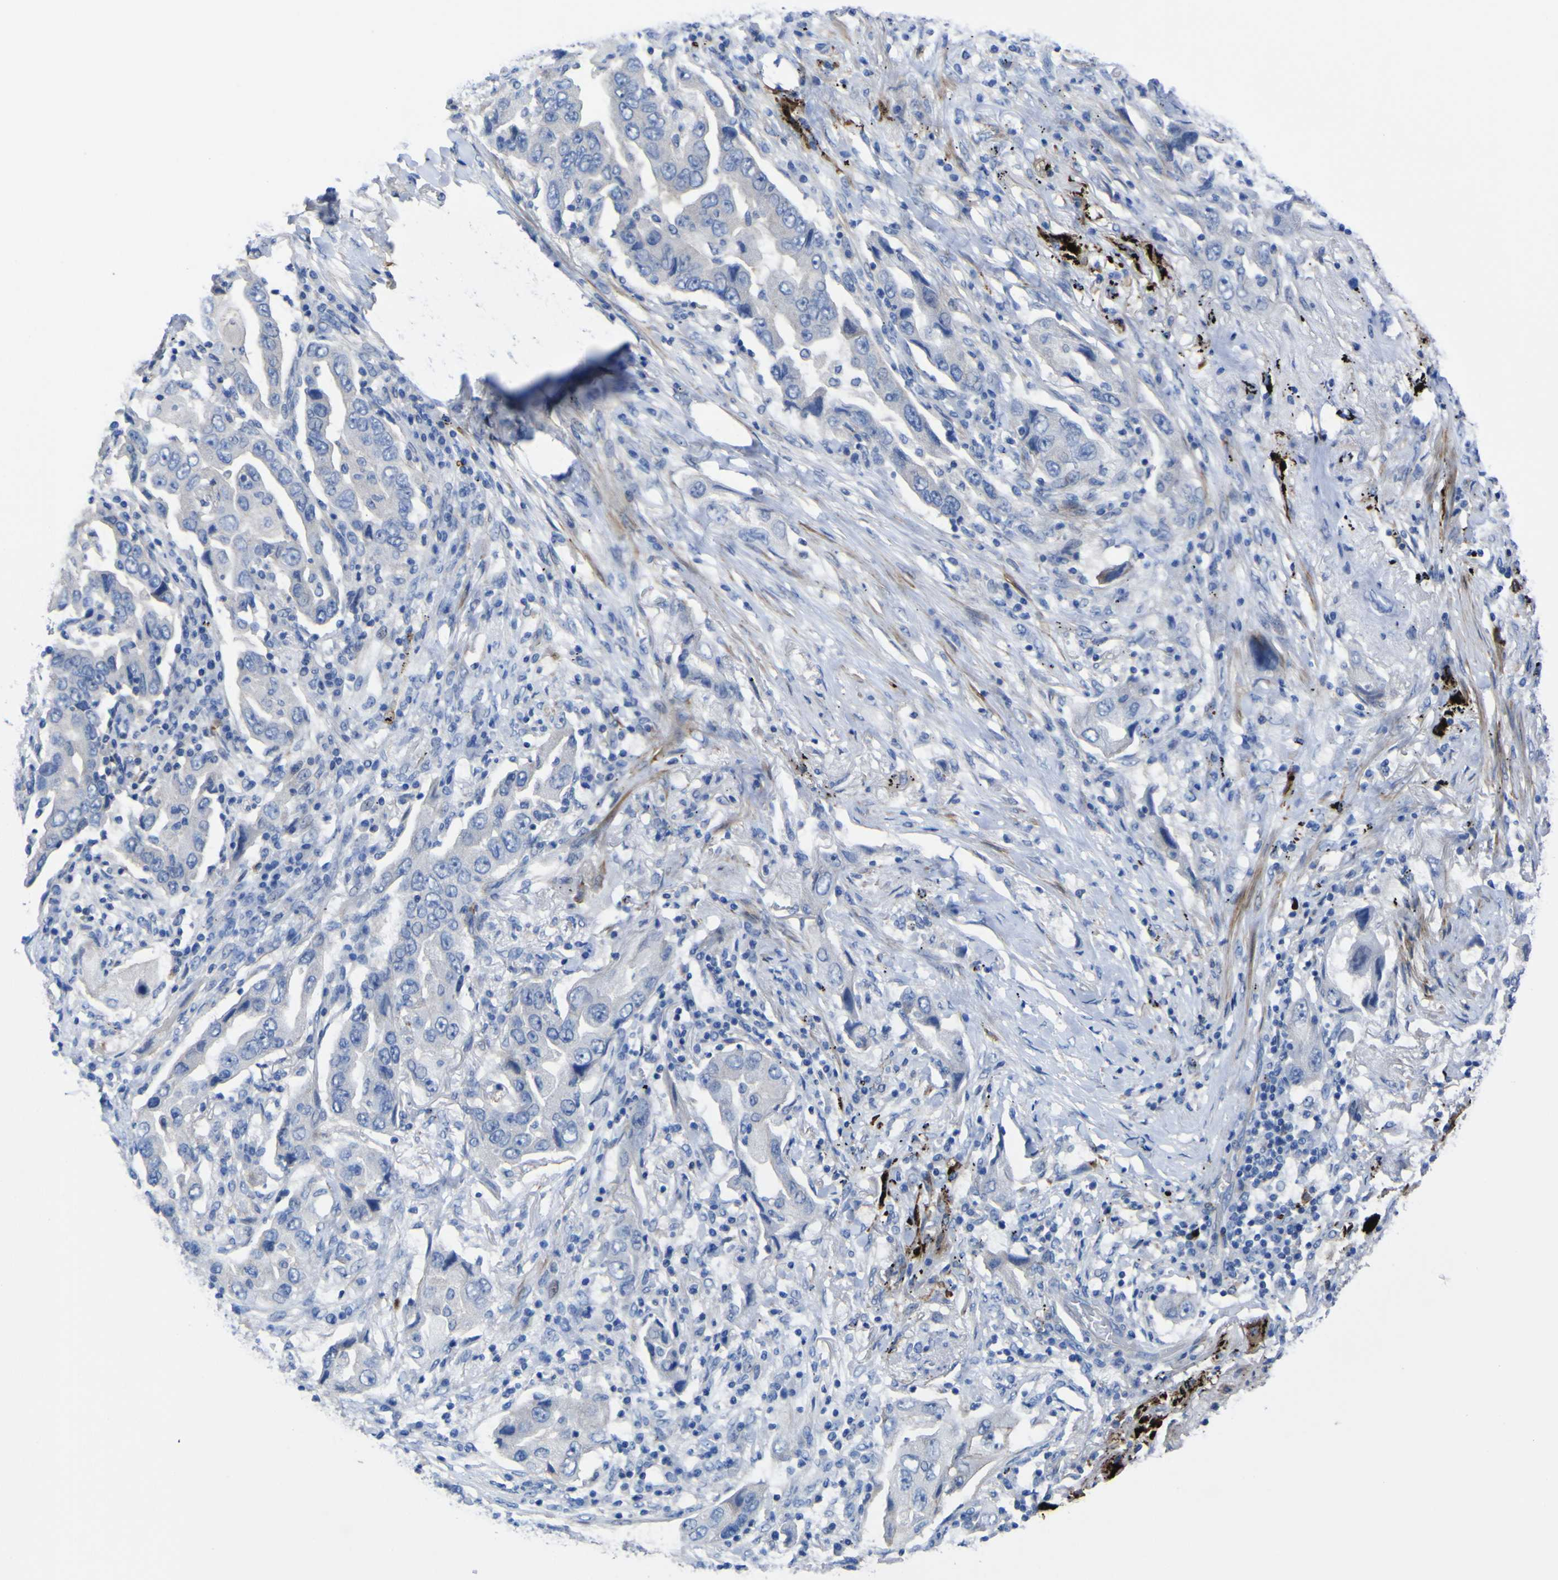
{"staining": {"intensity": "negative", "quantity": "none", "location": "none"}, "tissue": "lung cancer", "cell_type": "Tumor cells", "image_type": "cancer", "snomed": [{"axis": "morphology", "description": "Adenocarcinoma, NOS"}, {"axis": "topography", "description": "Lung"}], "caption": "Photomicrograph shows no protein expression in tumor cells of lung cancer tissue. The staining is performed using DAB (3,3'-diaminobenzidine) brown chromogen with nuclei counter-stained in using hematoxylin.", "gene": "AGO4", "patient": {"sex": "female", "age": 65}}